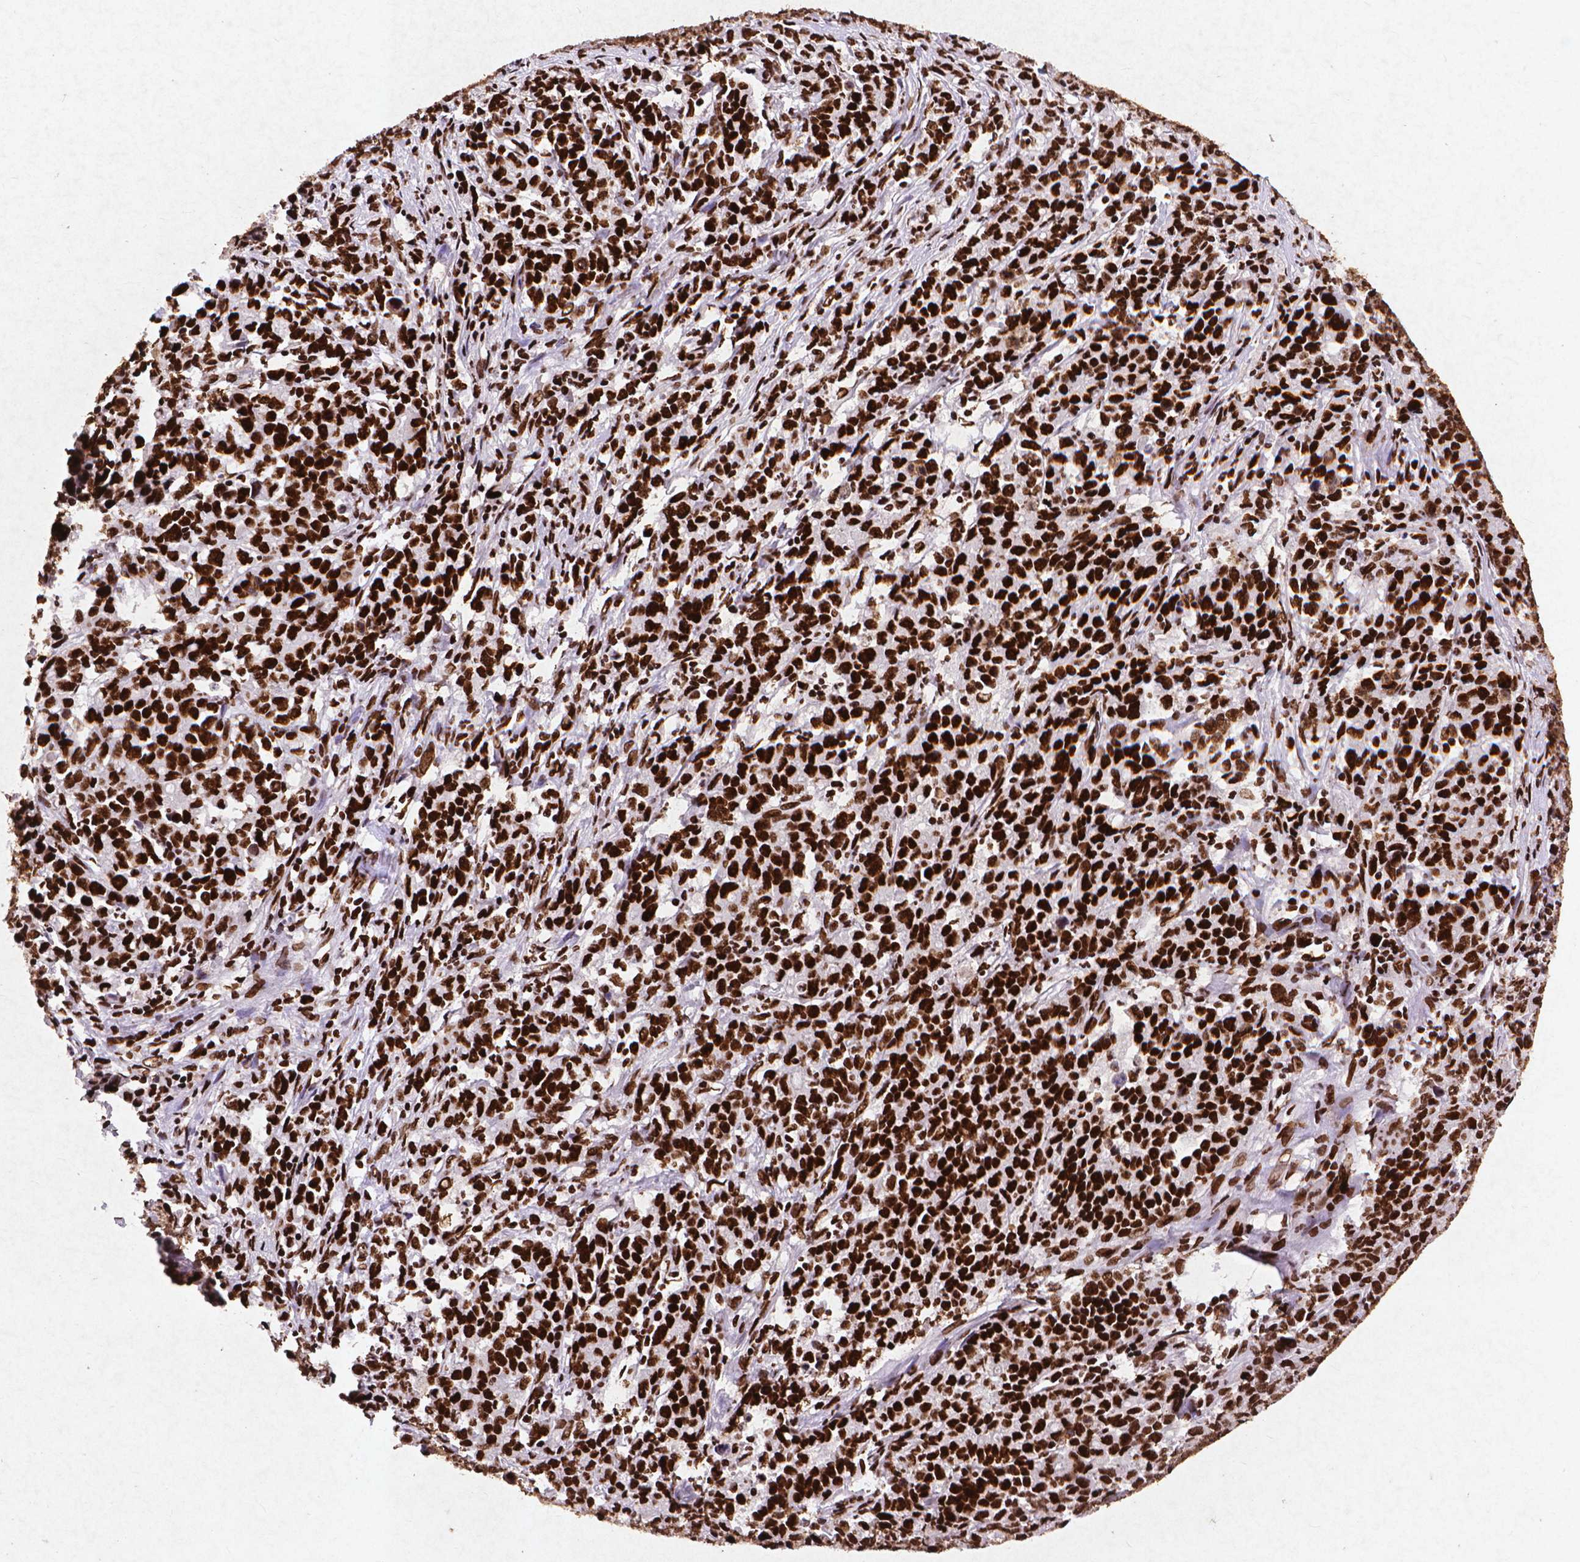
{"staining": {"intensity": "strong", "quantity": ">75%", "location": "nuclear"}, "tissue": "stomach cancer", "cell_type": "Tumor cells", "image_type": "cancer", "snomed": [{"axis": "morphology", "description": "Adenocarcinoma, NOS"}, {"axis": "topography", "description": "Stomach, upper"}], "caption": "Immunohistochemical staining of stomach adenocarcinoma demonstrates high levels of strong nuclear protein expression in approximately >75% of tumor cells.", "gene": "CITED2", "patient": {"sex": "male", "age": 69}}